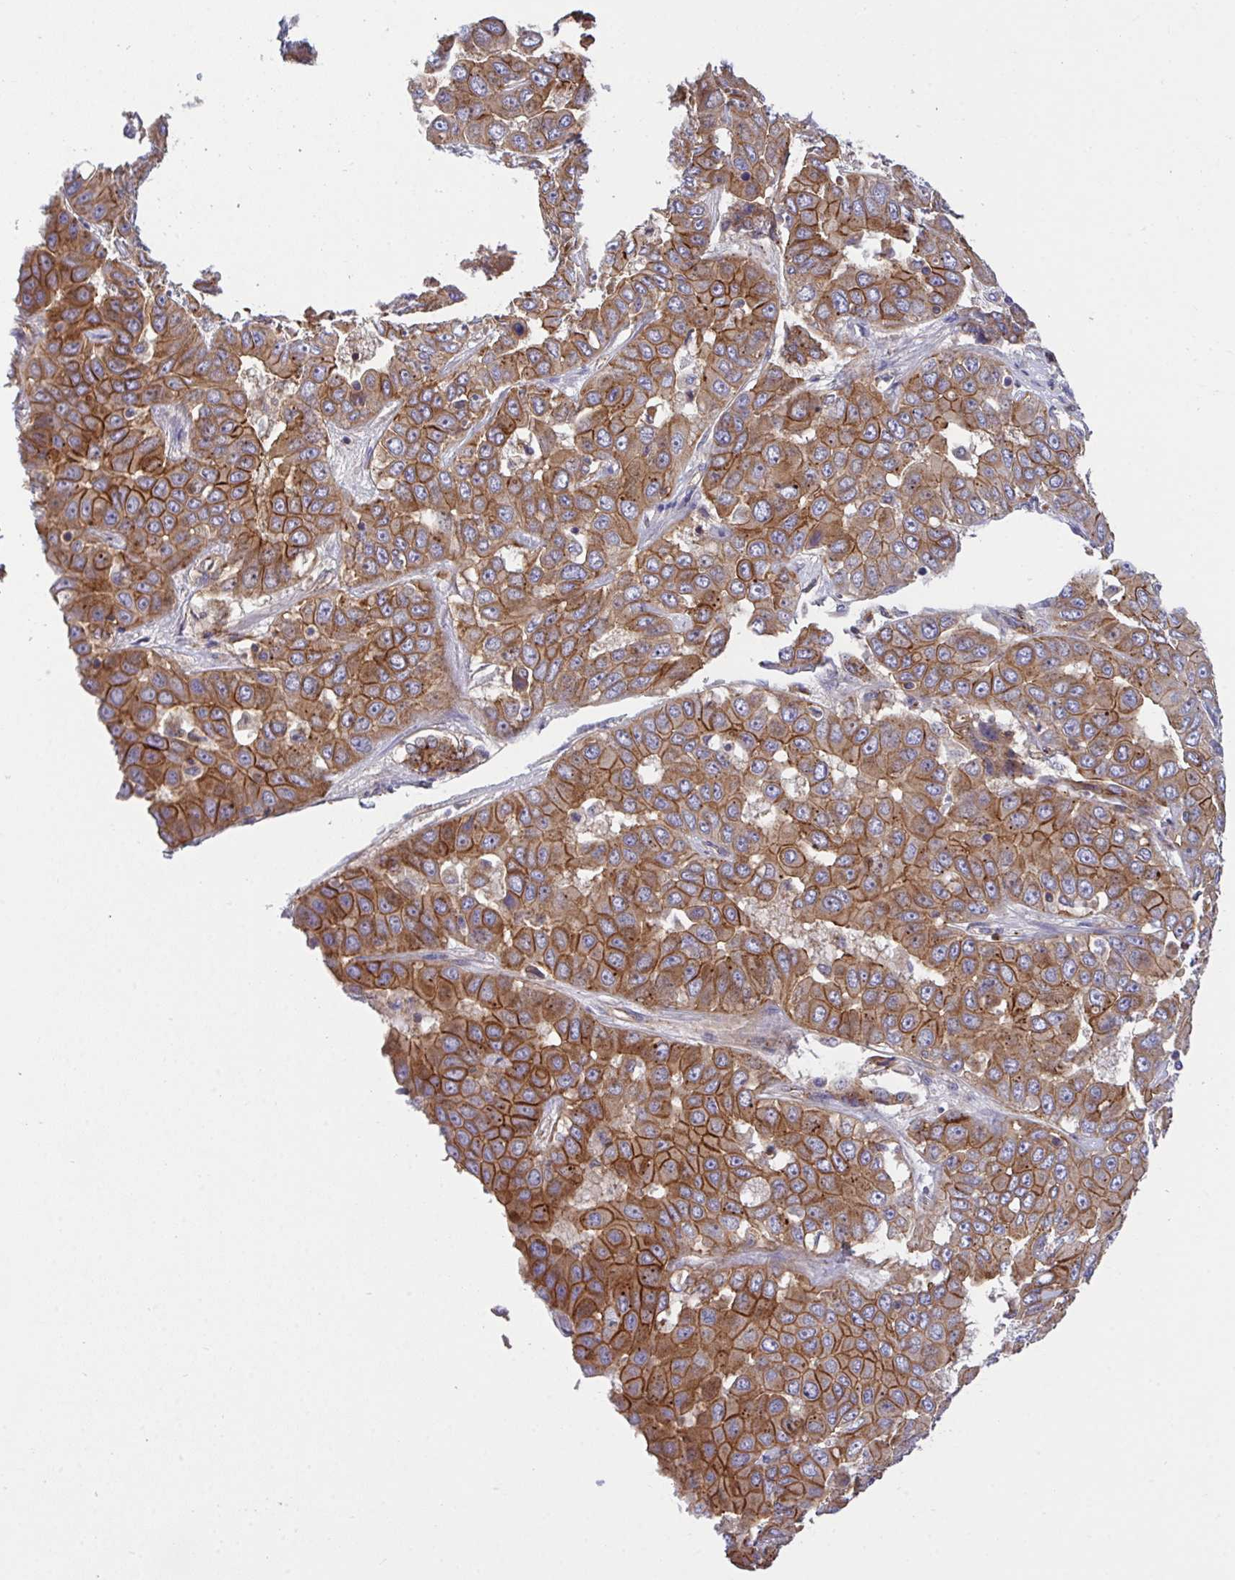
{"staining": {"intensity": "strong", "quantity": ">75%", "location": "cytoplasmic/membranous"}, "tissue": "liver cancer", "cell_type": "Tumor cells", "image_type": "cancer", "snomed": [{"axis": "morphology", "description": "Cholangiocarcinoma"}, {"axis": "topography", "description": "Liver"}], "caption": "This is a photomicrograph of IHC staining of liver cholangiocarcinoma, which shows strong expression in the cytoplasmic/membranous of tumor cells.", "gene": "C4orf36", "patient": {"sex": "female", "age": 52}}